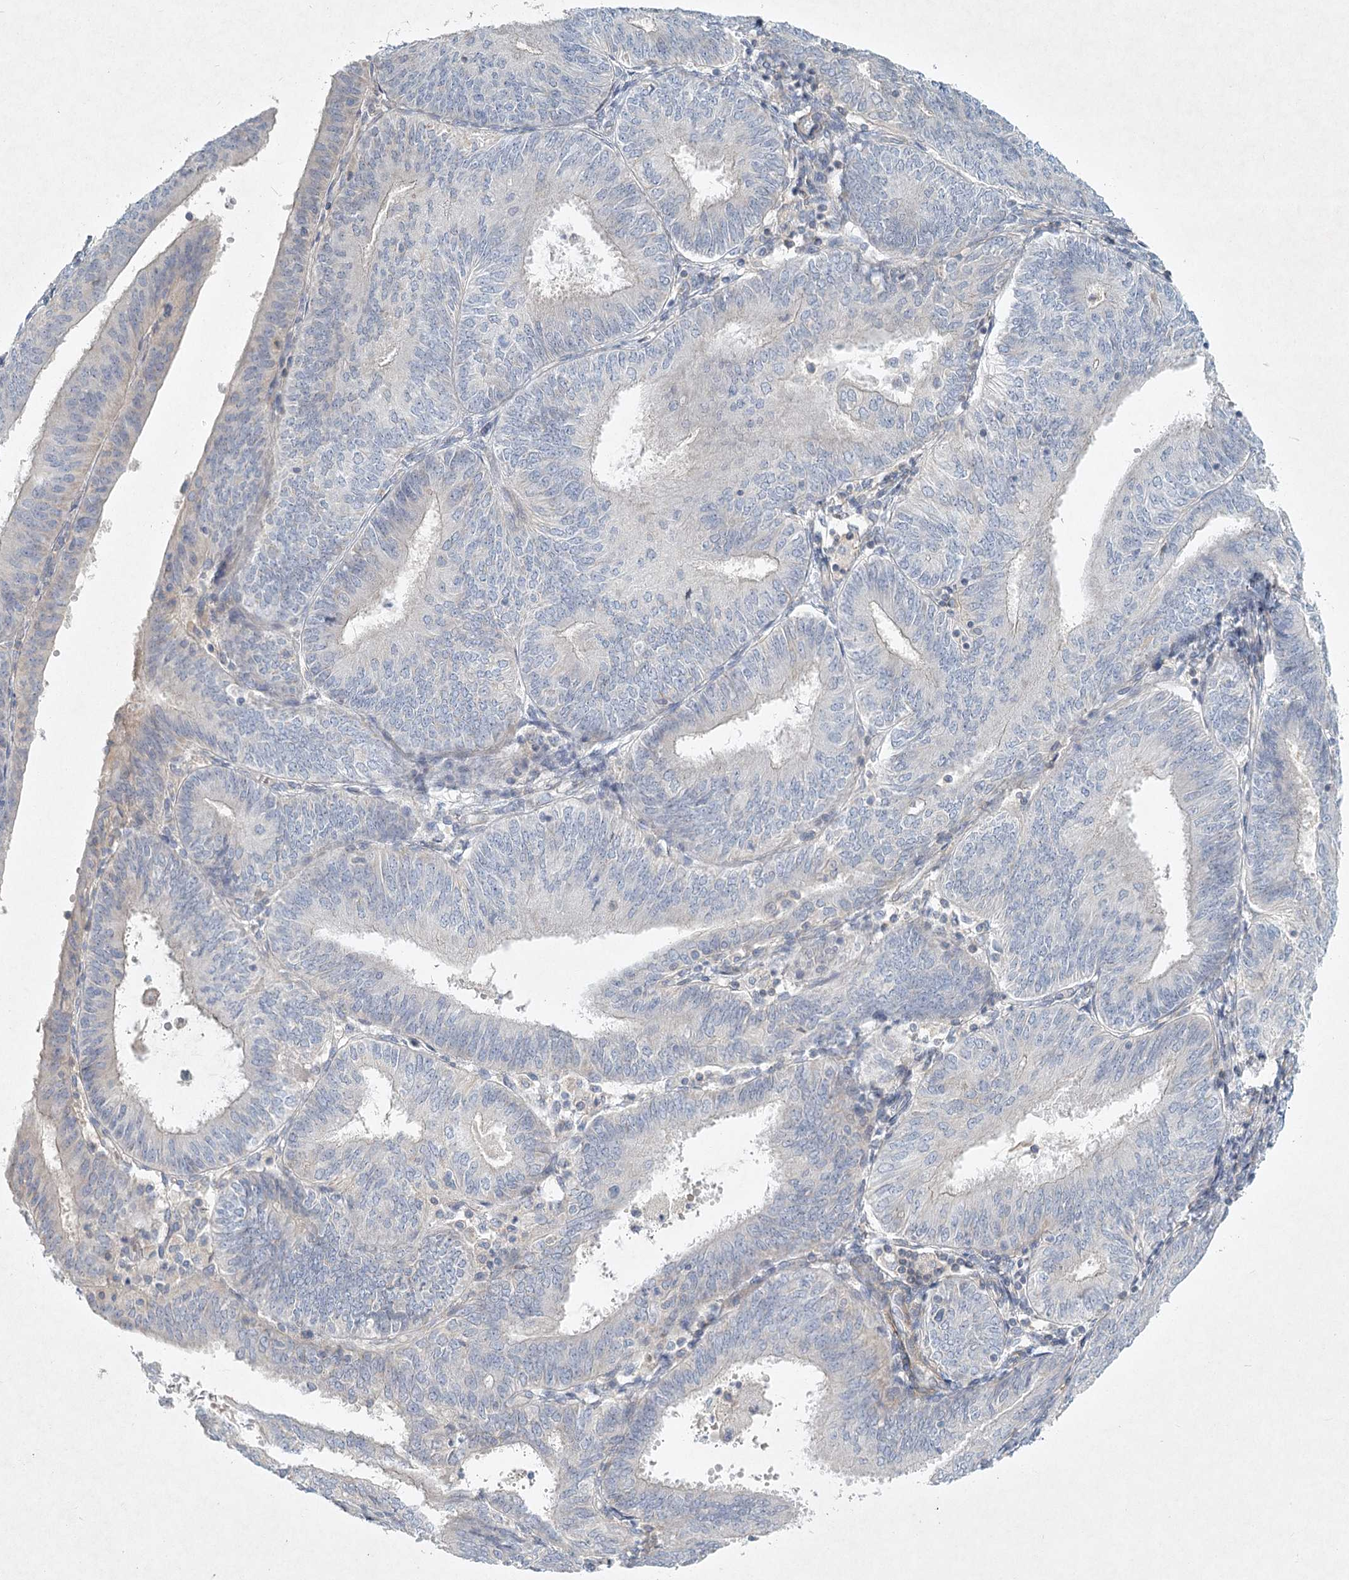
{"staining": {"intensity": "negative", "quantity": "none", "location": "none"}, "tissue": "endometrial cancer", "cell_type": "Tumor cells", "image_type": "cancer", "snomed": [{"axis": "morphology", "description": "Adenocarcinoma, NOS"}, {"axis": "topography", "description": "Endometrium"}], "caption": "DAB immunohistochemical staining of endometrial adenocarcinoma displays no significant staining in tumor cells. Nuclei are stained in blue.", "gene": "DNMBP", "patient": {"sex": "female", "age": 58}}